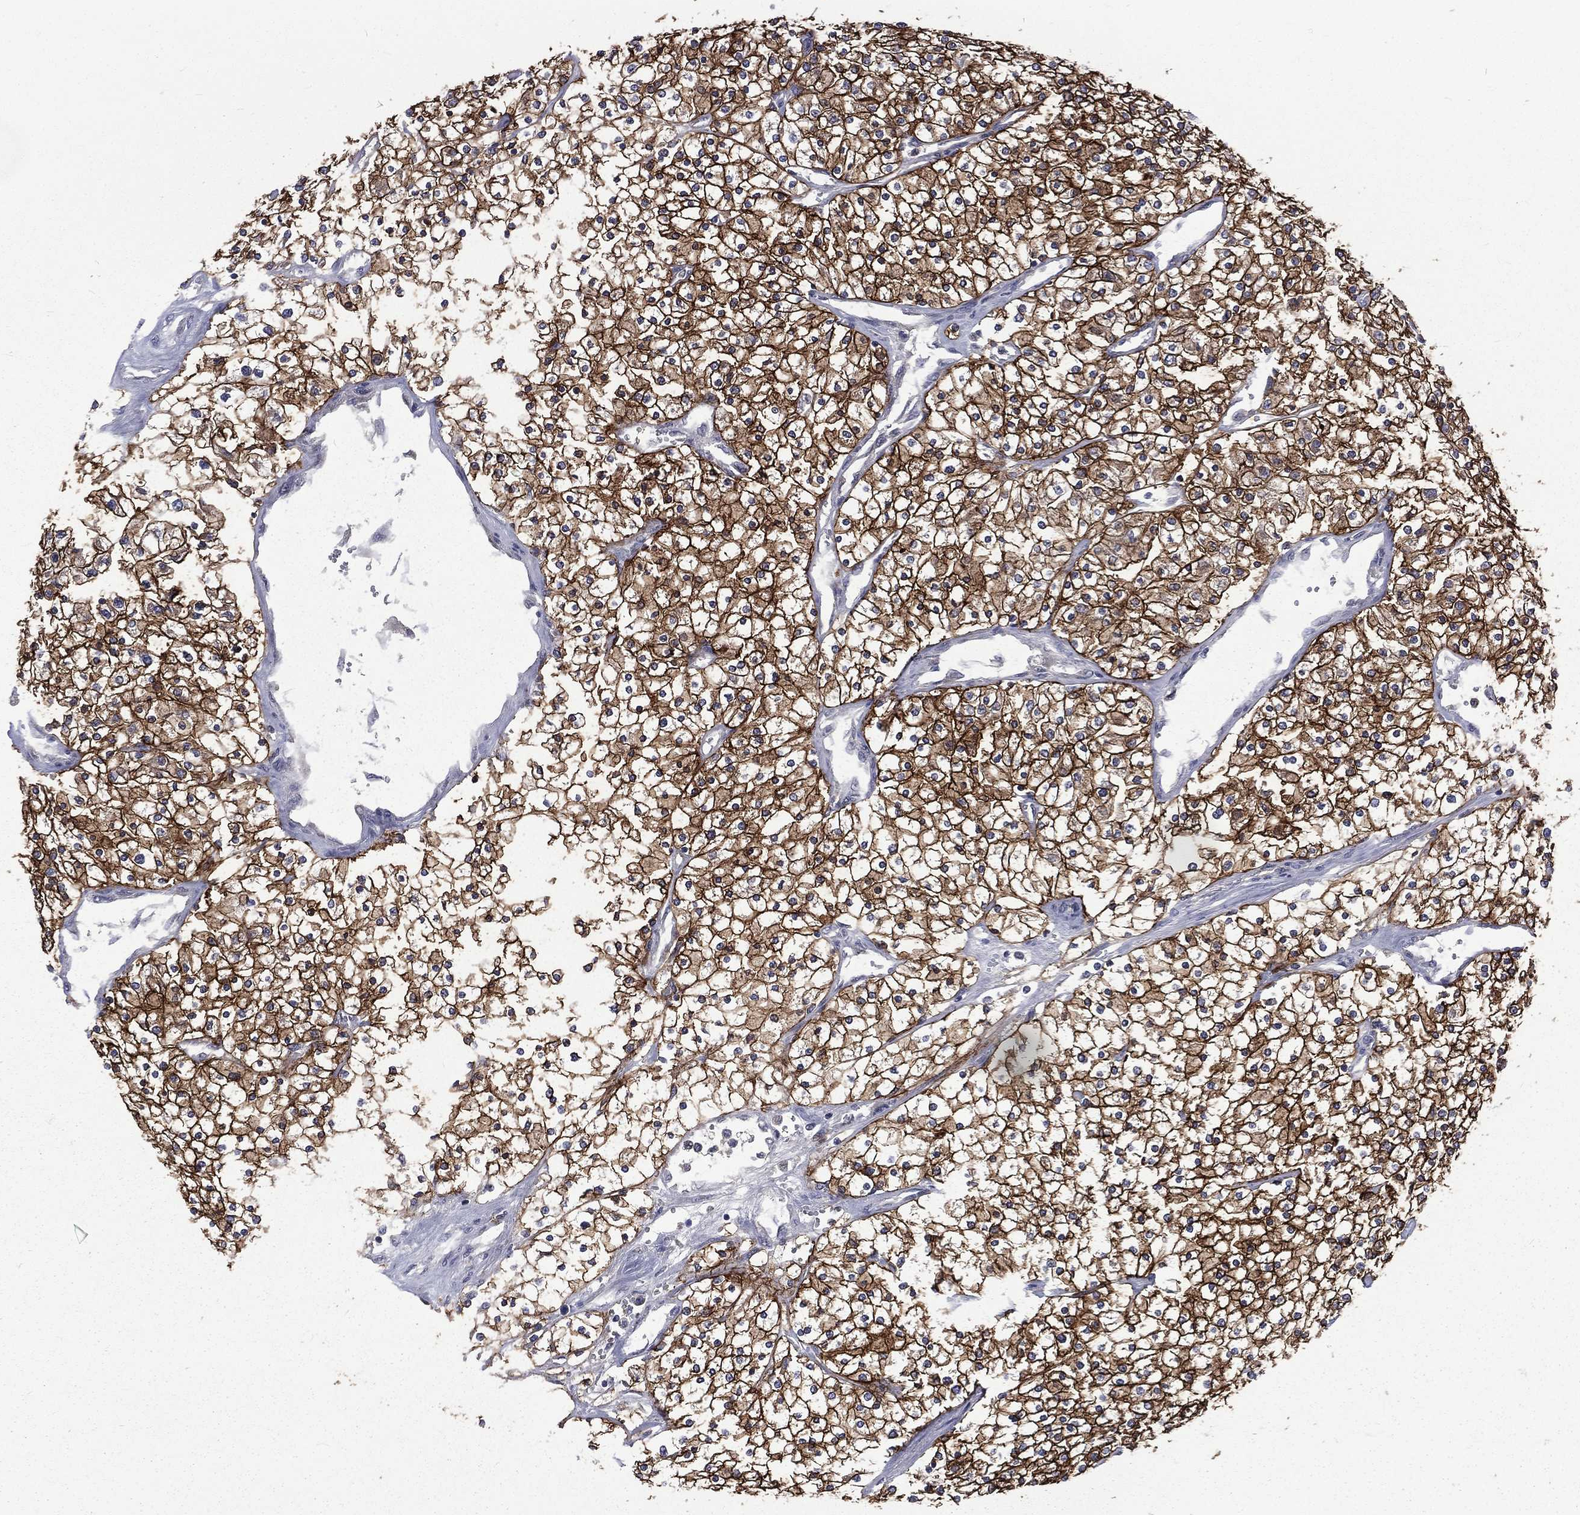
{"staining": {"intensity": "strong", "quantity": ">75%", "location": "cytoplasmic/membranous"}, "tissue": "renal cancer", "cell_type": "Tumor cells", "image_type": "cancer", "snomed": [{"axis": "morphology", "description": "Adenocarcinoma, NOS"}, {"axis": "topography", "description": "Kidney"}], "caption": "High-power microscopy captured an immunohistochemistry photomicrograph of adenocarcinoma (renal), revealing strong cytoplasmic/membranous staining in about >75% of tumor cells. The staining is performed using DAB brown chromogen to label protein expression. The nuclei are counter-stained blue using hematoxylin.", "gene": "CA12", "patient": {"sex": "male", "age": 80}}